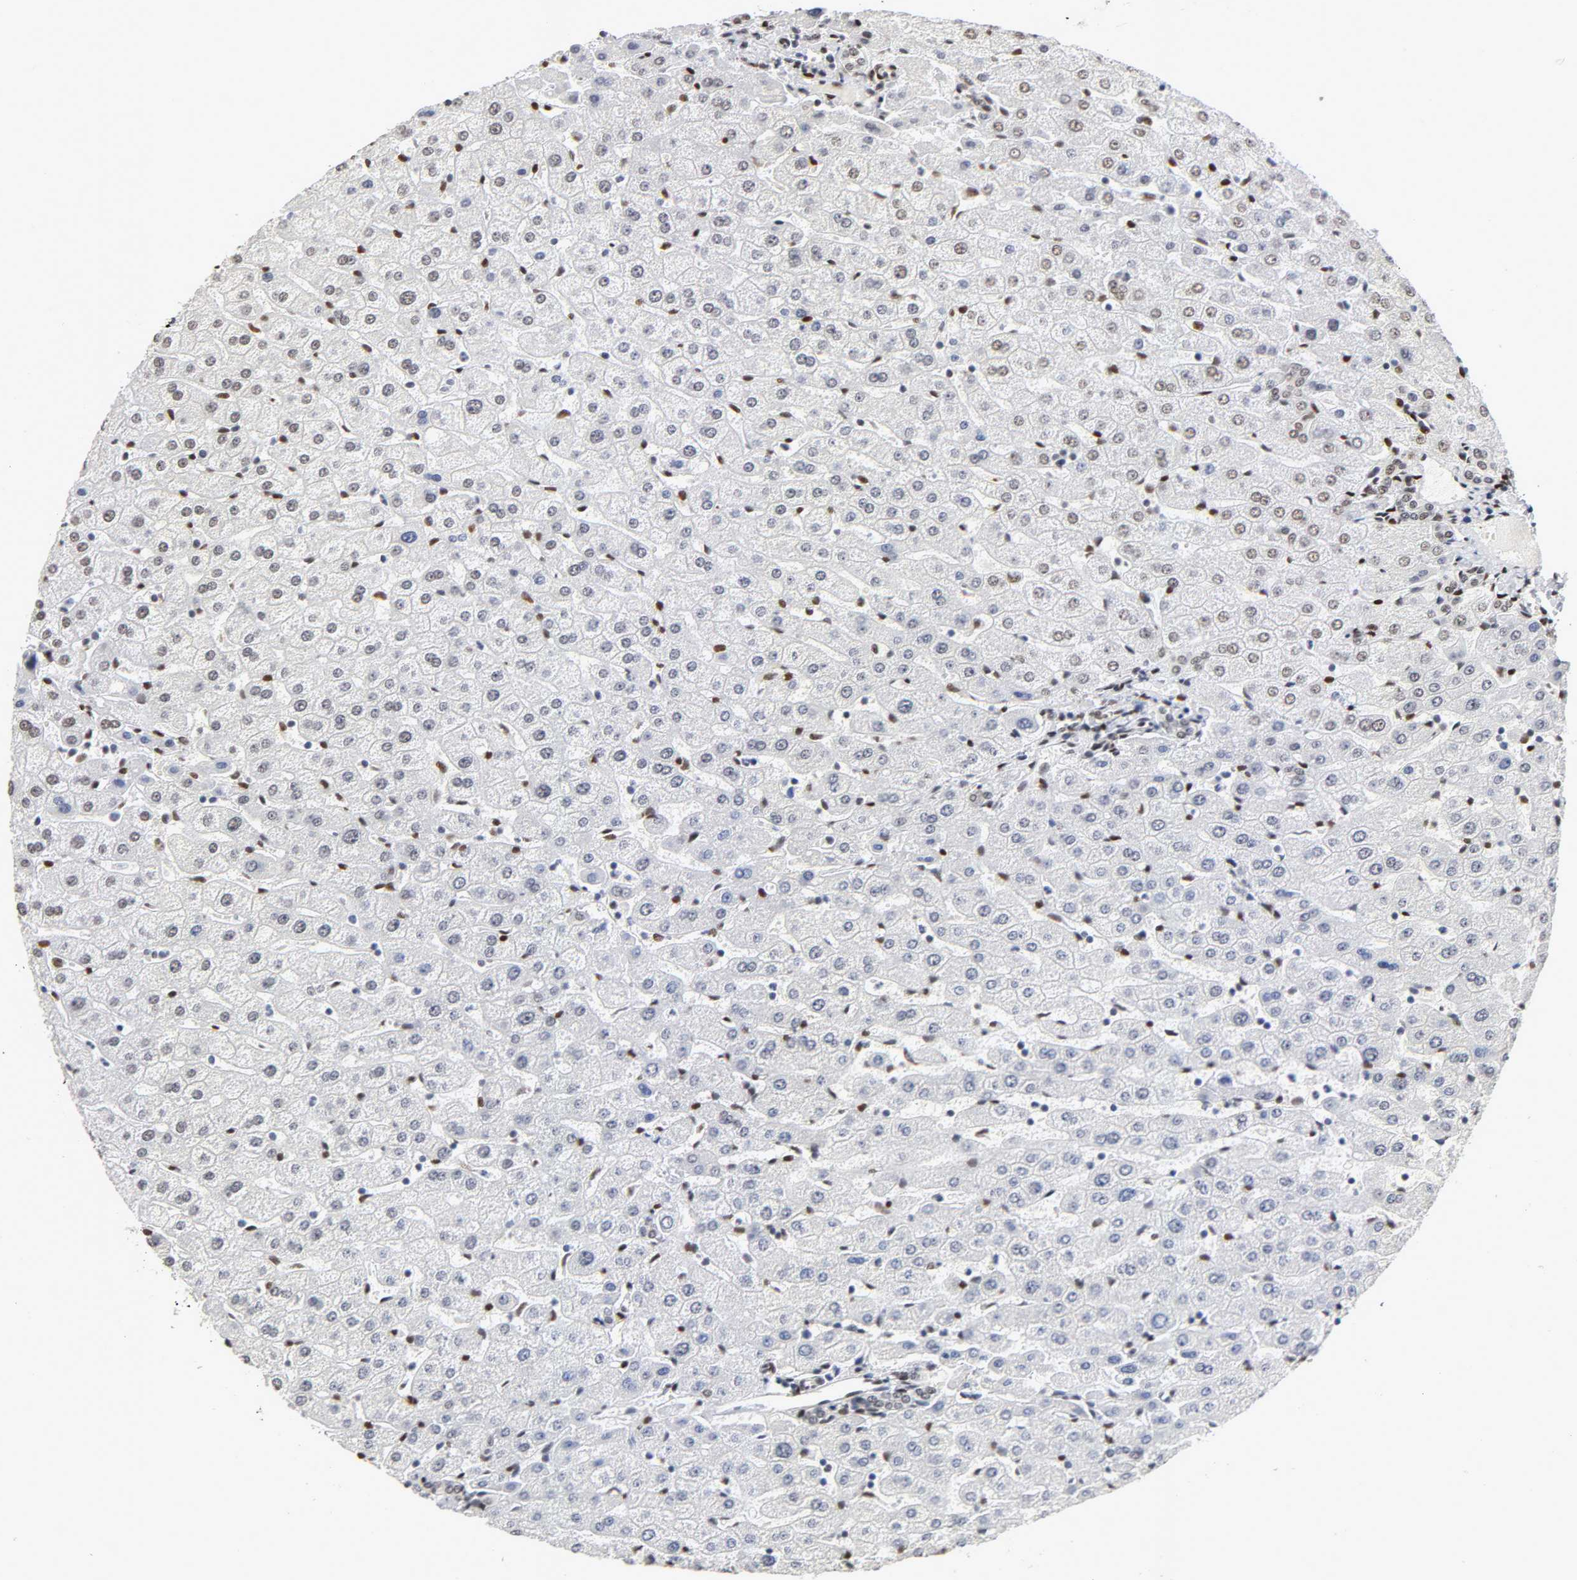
{"staining": {"intensity": "moderate", "quantity": "25%-75%", "location": "nuclear"}, "tissue": "liver", "cell_type": "Cholangiocytes", "image_type": "normal", "snomed": [{"axis": "morphology", "description": "Normal tissue, NOS"}, {"axis": "morphology", "description": "Fibrosis, NOS"}, {"axis": "topography", "description": "Liver"}], "caption": "A brown stain labels moderate nuclear staining of a protein in cholangiocytes of unremarkable liver. Nuclei are stained in blue.", "gene": "NR3C1", "patient": {"sex": "female", "age": 29}}